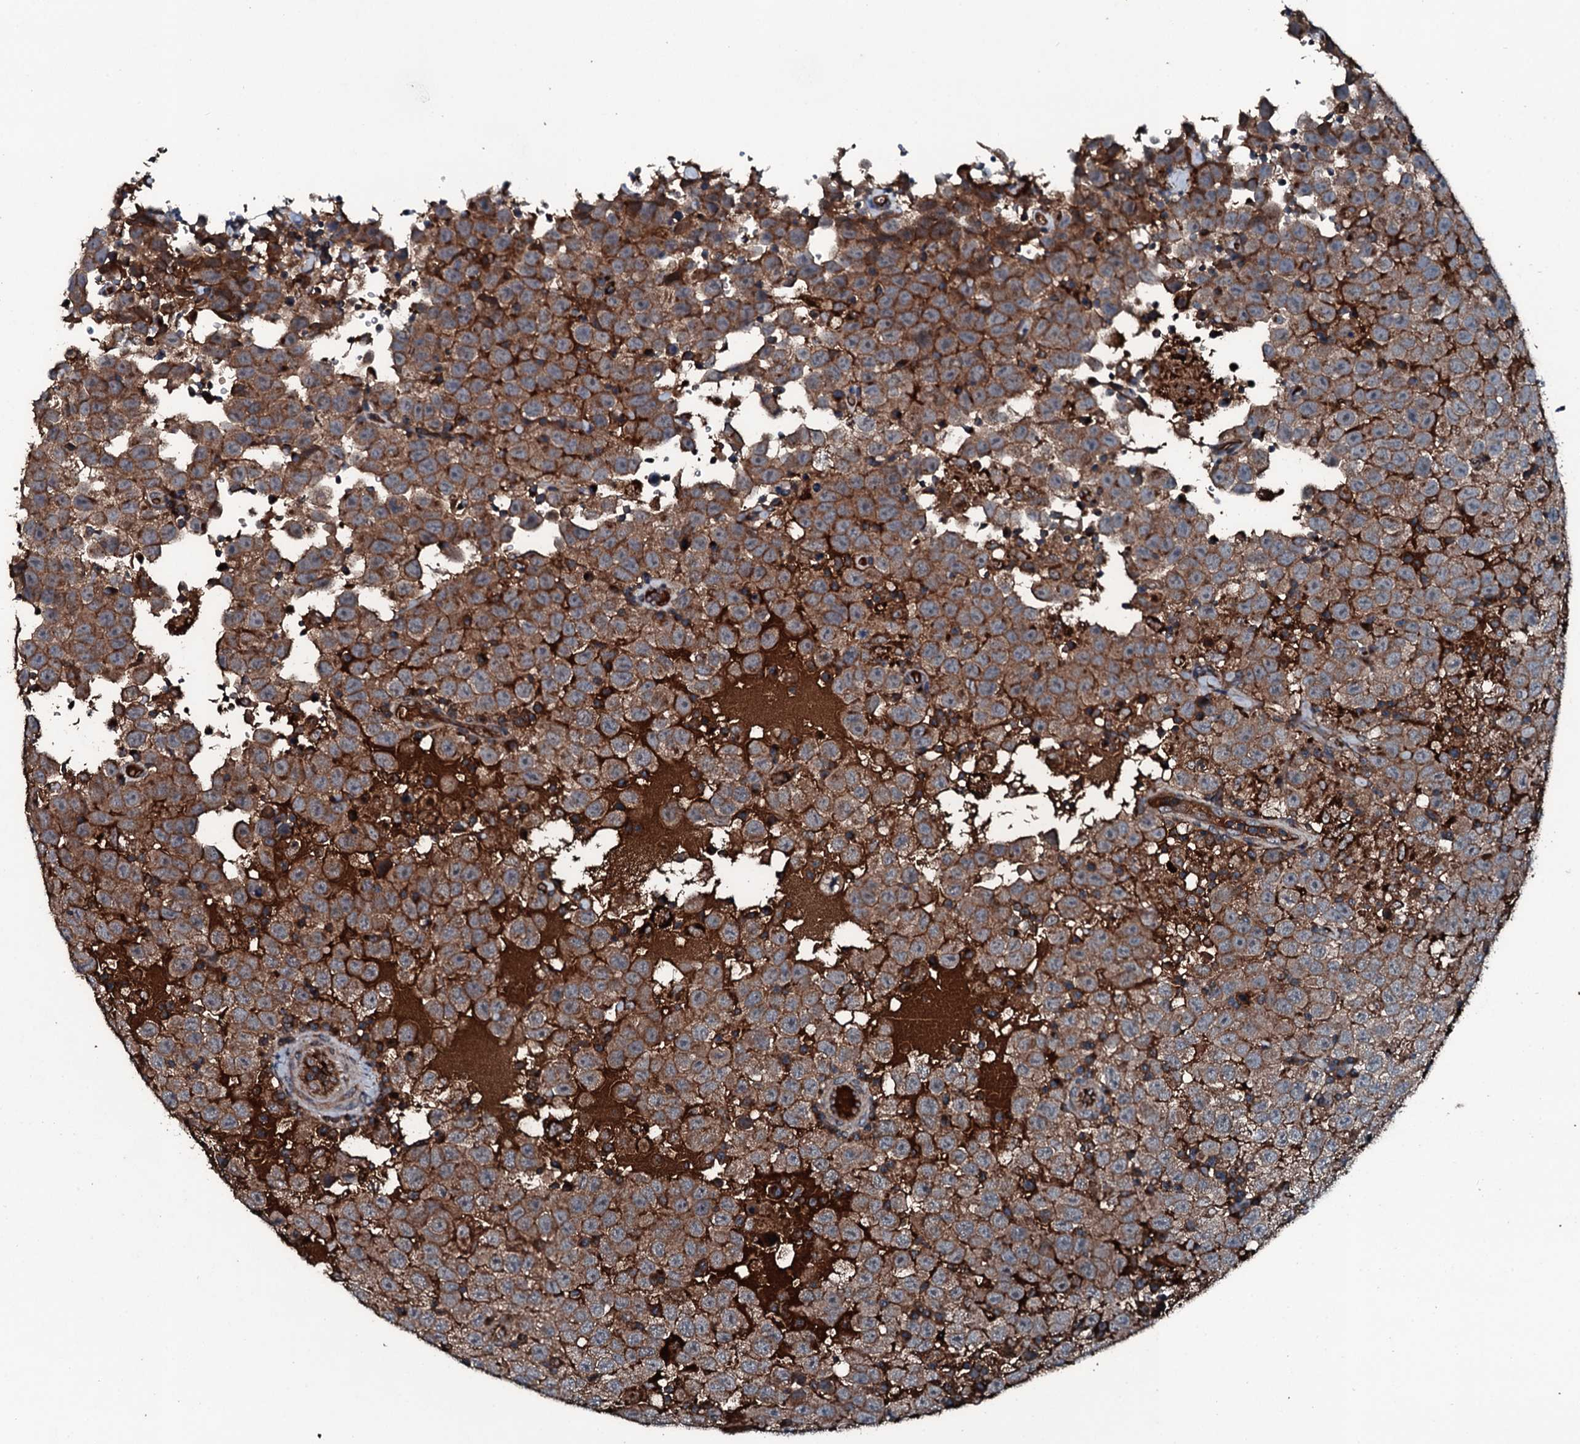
{"staining": {"intensity": "moderate", "quantity": ">75%", "location": "cytoplasmic/membranous"}, "tissue": "testis cancer", "cell_type": "Tumor cells", "image_type": "cancer", "snomed": [{"axis": "morphology", "description": "Seminoma, NOS"}, {"axis": "topography", "description": "Testis"}], "caption": "Brown immunohistochemical staining in human testis cancer exhibits moderate cytoplasmic/membranous staining in approximately >75% of tumor cells.", "gene": "TRIM7", "patient": {"sex": "male", "age": 41}}